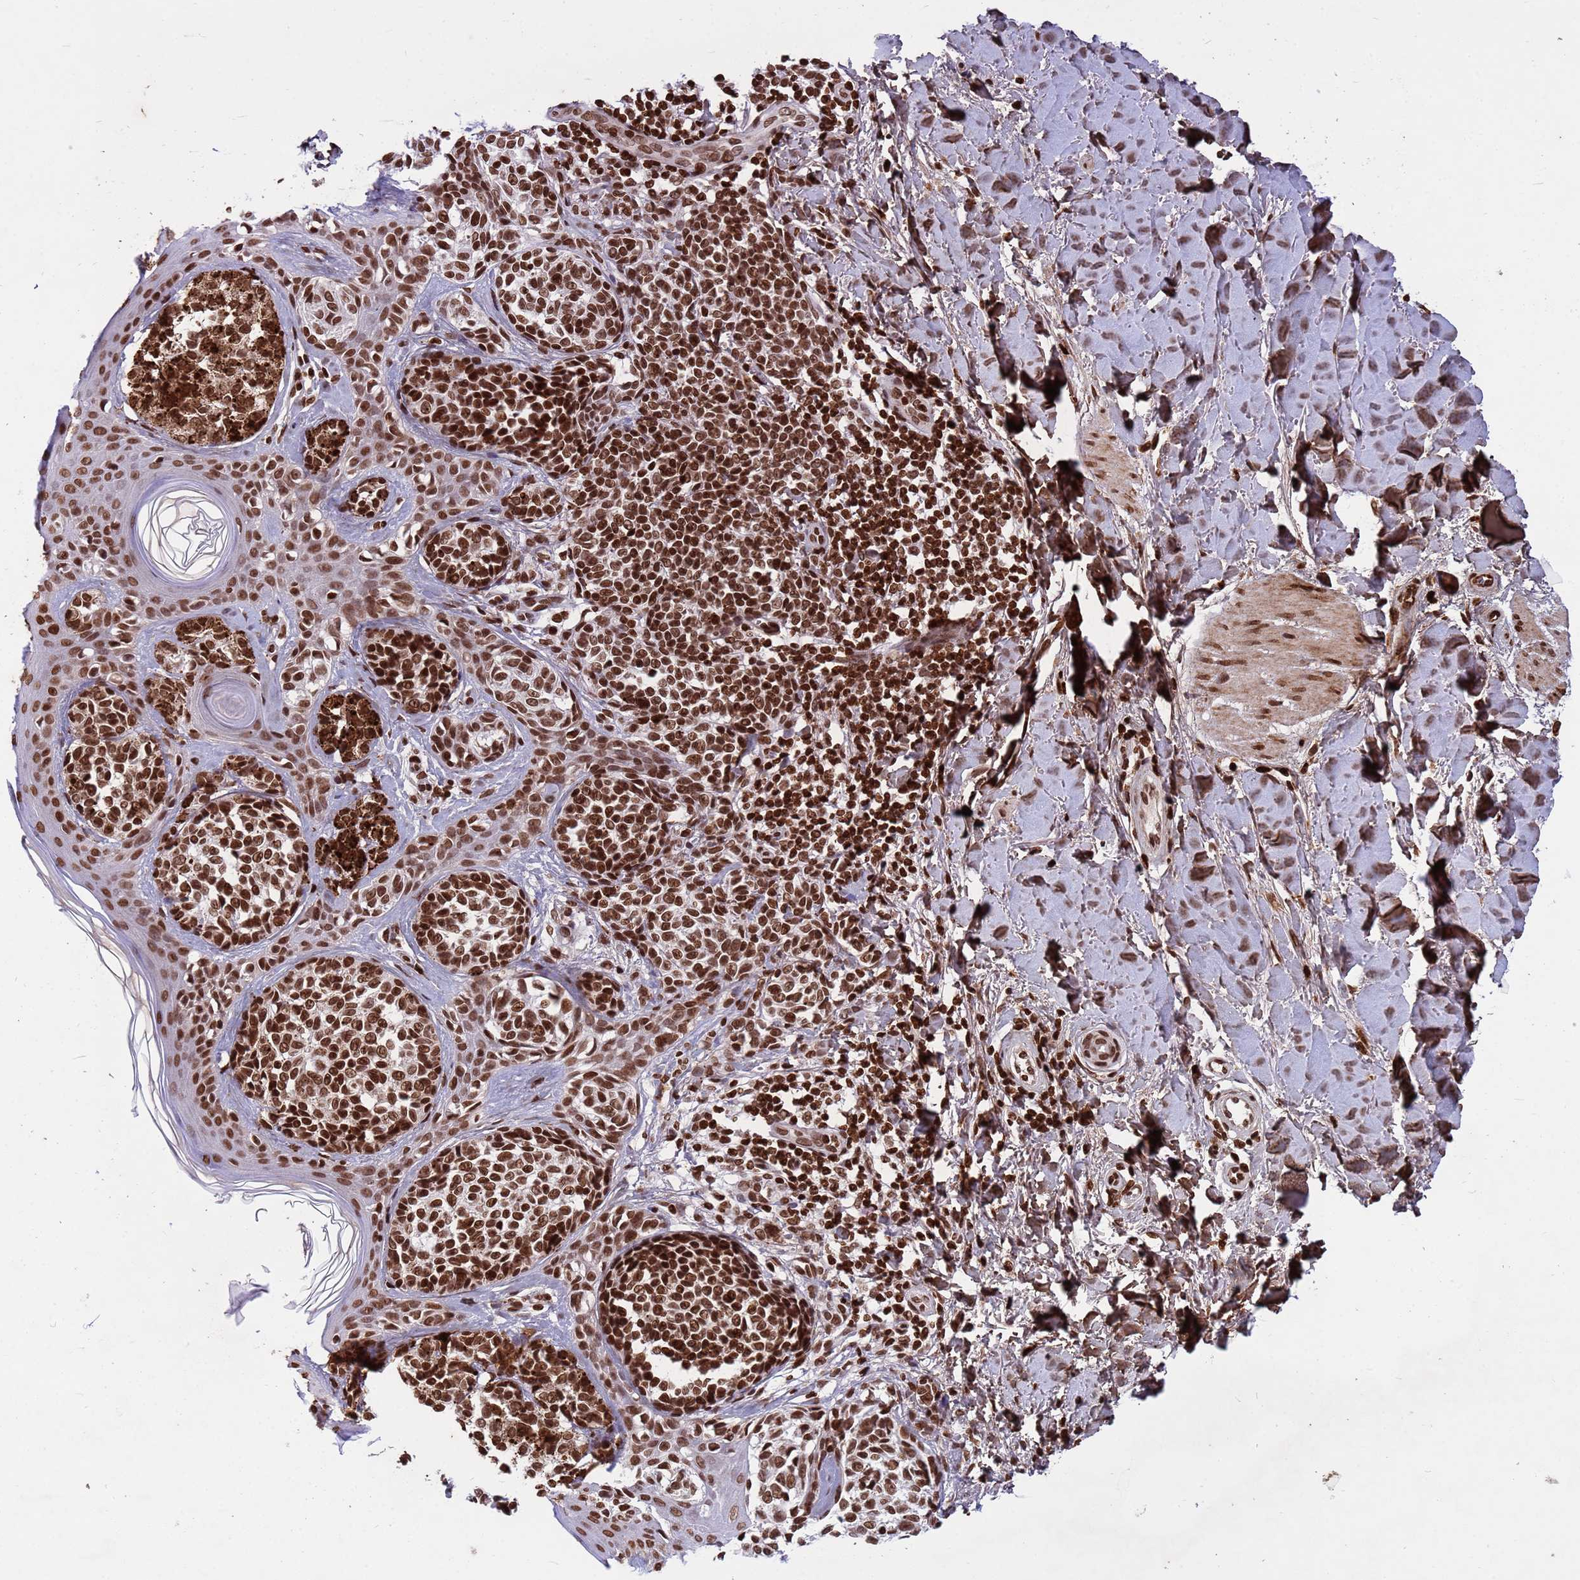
{"staining": {"intensity": "strong", "quantity": ">75%", "location": "nuclear"}, "tissue": "melanoma", "cell_type": "Tumor cells", "image_type": "cancer", "snomed": [{"axis": "morphology", "description": "Malignant melanoma, NOS"}, {"axis": "topography", "description": "Skin of upper extremity"}], "caption": "An image showing strong nuclear expression in approximately >75% of tumor cells in malignant melanoma, as visualized by brown immunohistochemical staining.", "gene": "H3-3B", "patient": {"sex": "male", "age": 40}}